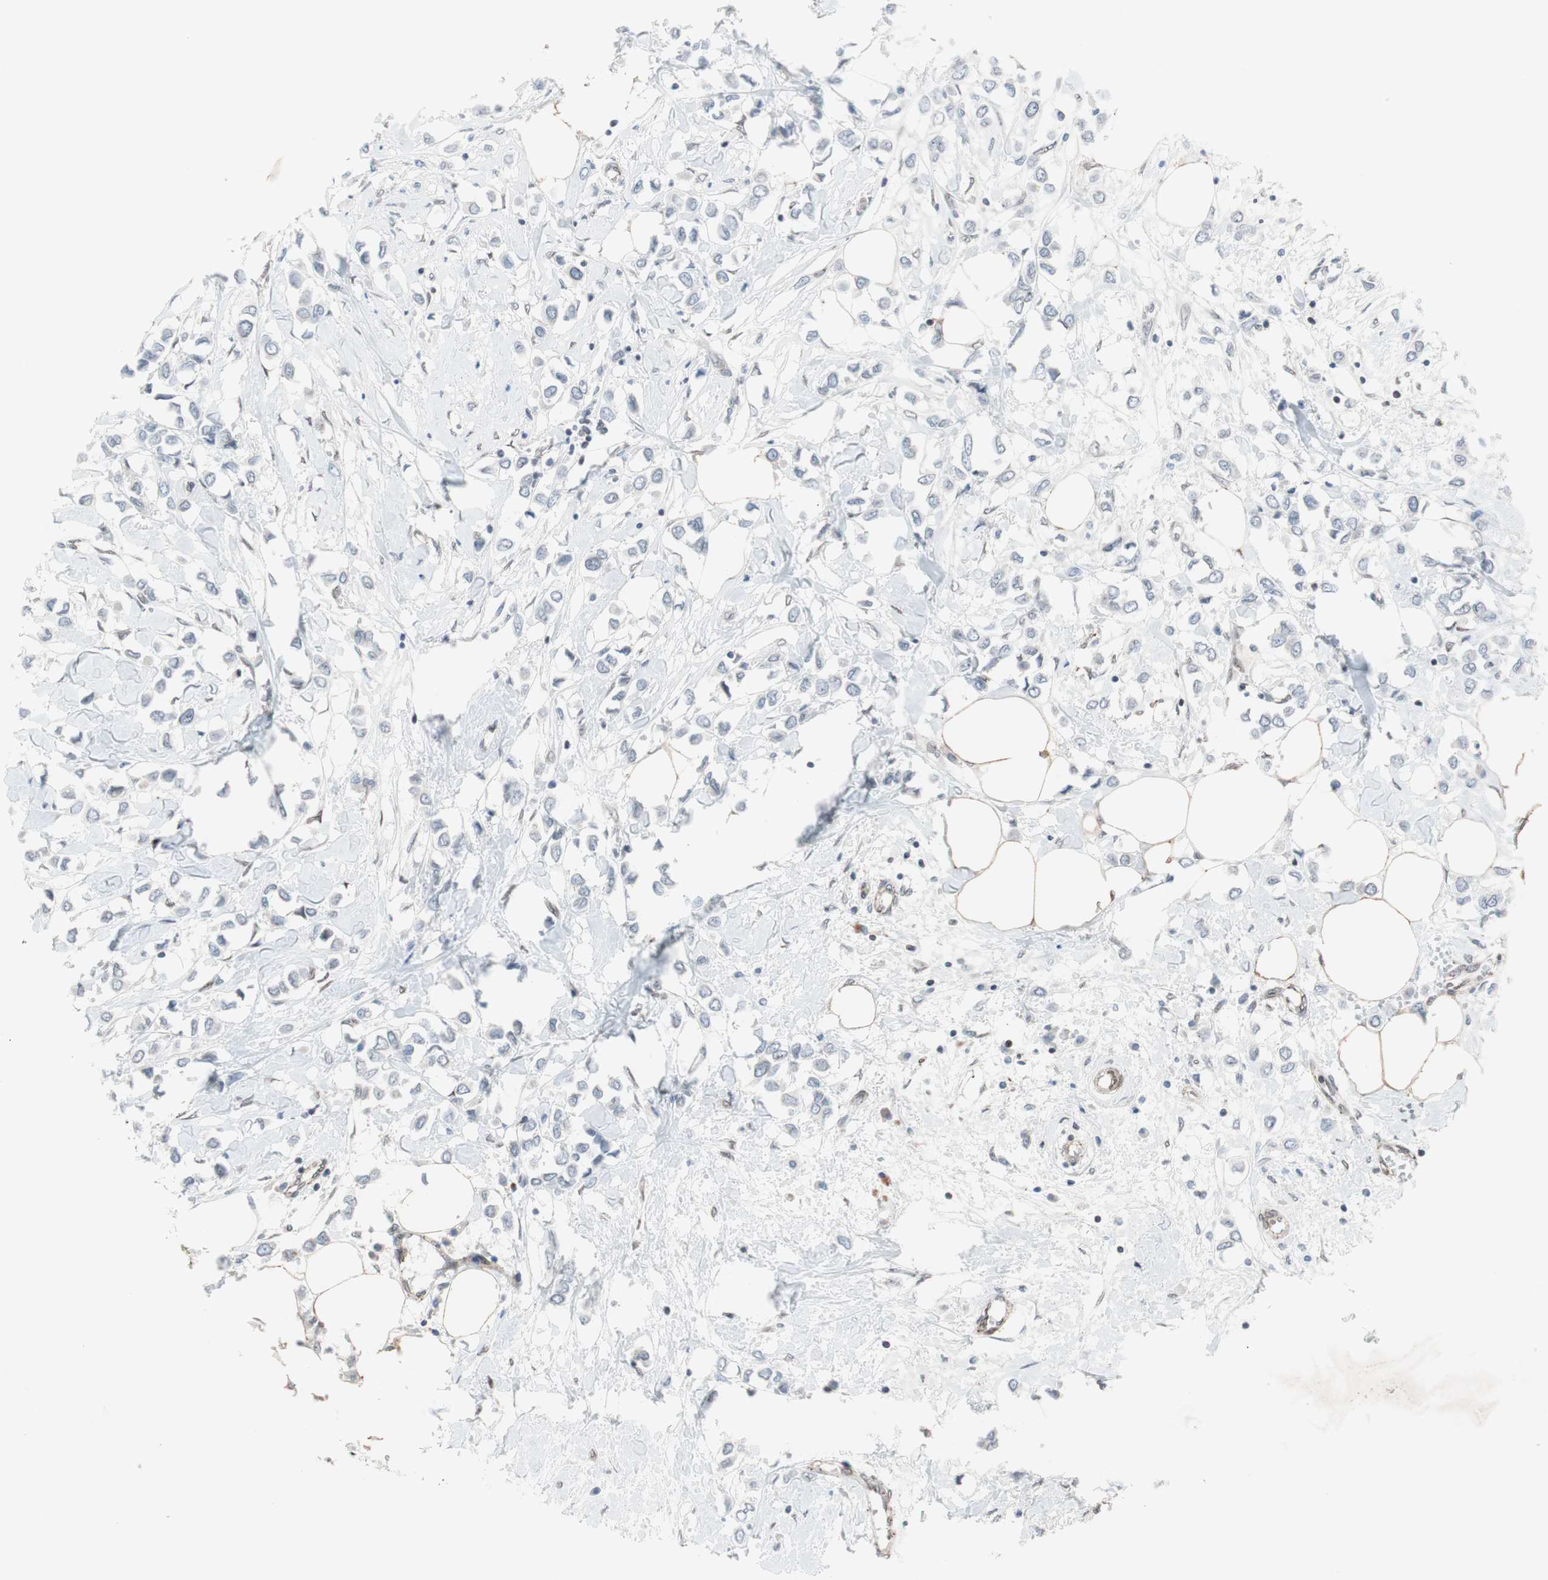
{"staining": {"intensity": "negative", "quantity": "none", "location": "none"}, "tissue": "breast cancer", "cell_type": "Tumor cells", "image_type": "cancer", "snomed": [{"axis": "morphology", "description": "Lobular carcinoma"}, {"axis": "topography", "description": "Breast"}], "caption": "IHC of lobular carcinoma (breast) displays no expression in tumor cells.", "gene": "ARNT2", "patient": {"sex": "female", "age": 51}}